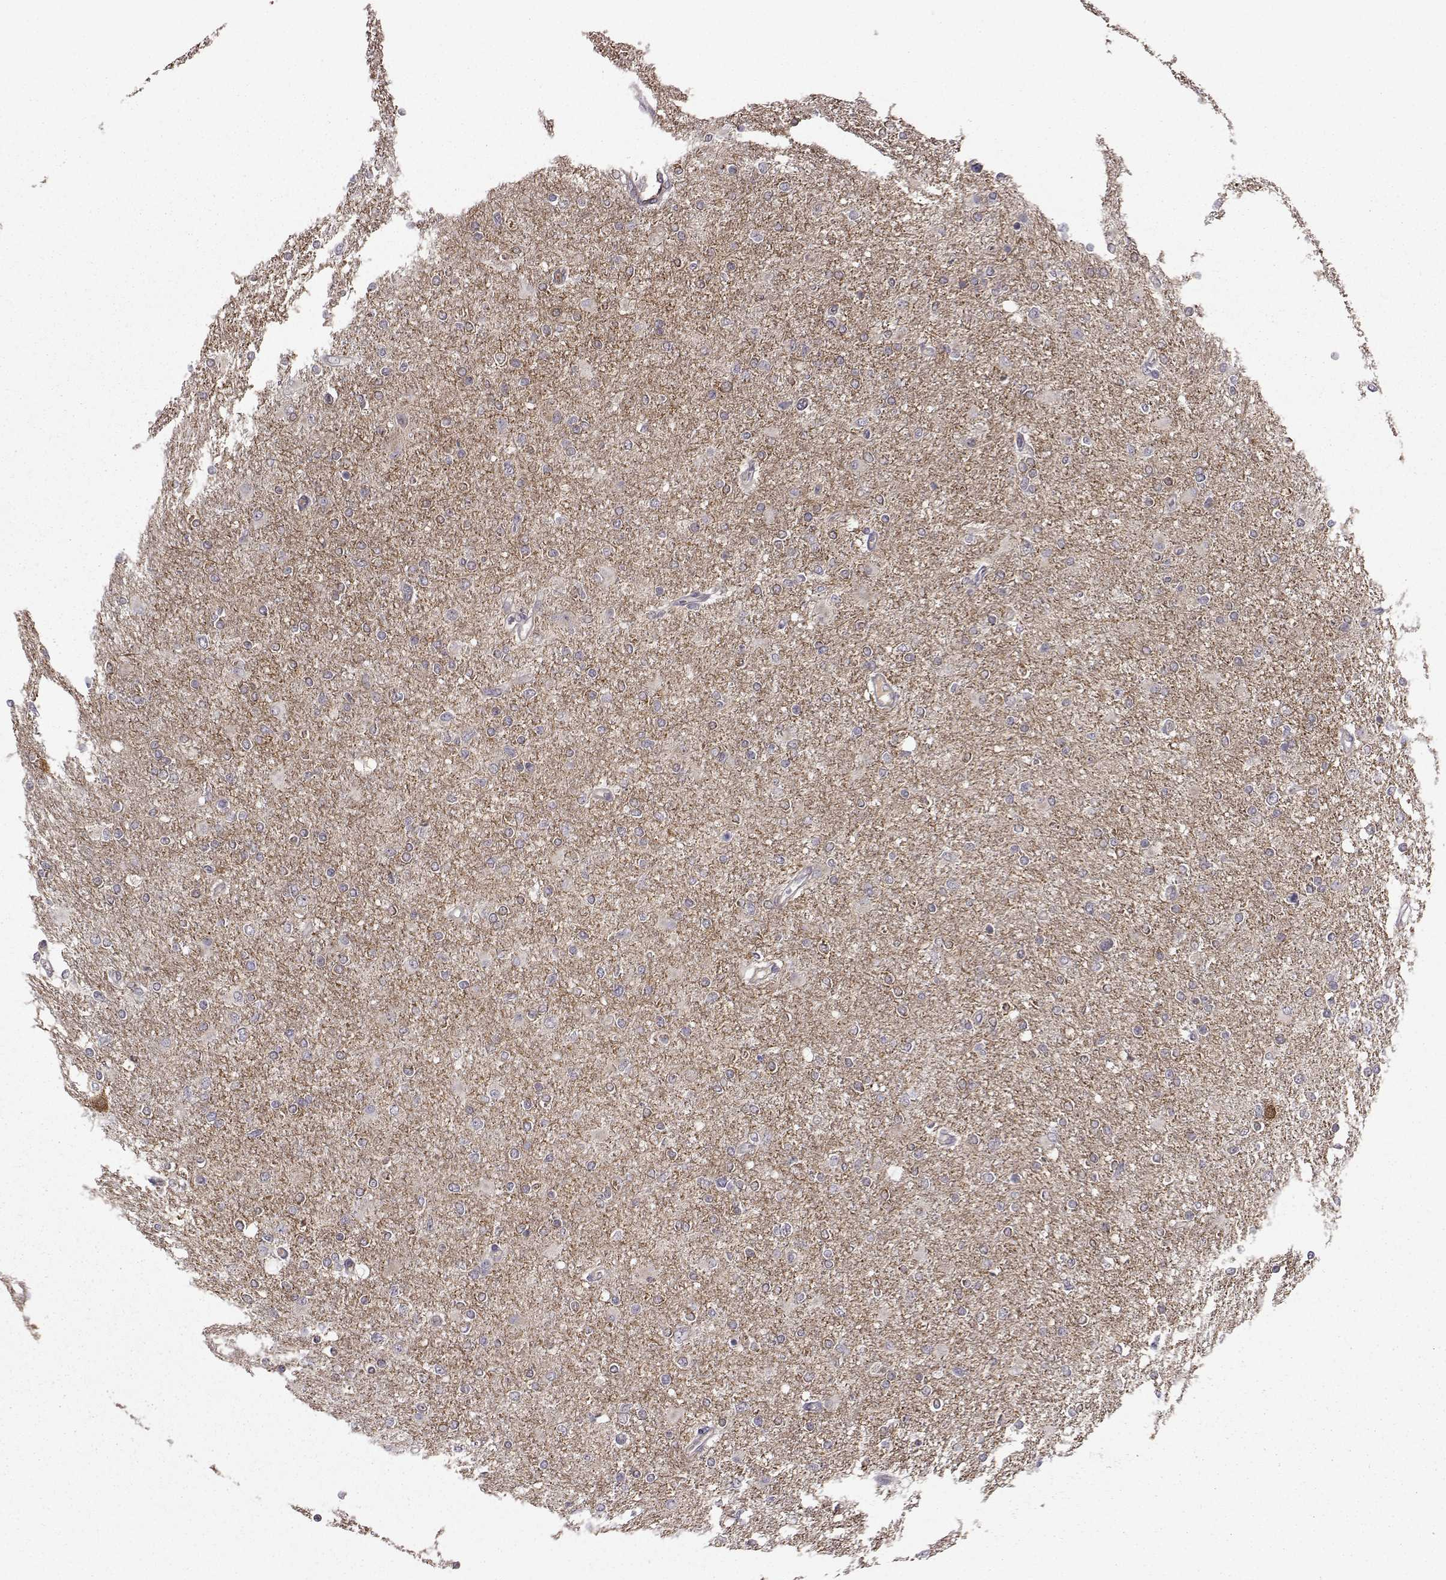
{"staining": {"intensity": "moderate", "quantity": "<25%", "location": "cytoplasmic/membranous"}, "tissue": "glioma", "cell_type": "Tumor cells", "image_type": "cancer", "snomed": [{"axis": "morphology", "description": "Glioma, malignant, High grade"}, {"axis": "topography", "description": "Cerebral cortex"}], "caption": "Protein expression analysis of human glioma reveals moderate cytoplasmic/membranous positivity in approximately <25% of tumor cells.", "gene": "NECAB3", "patient": {"sex": "male", "age": 70}}